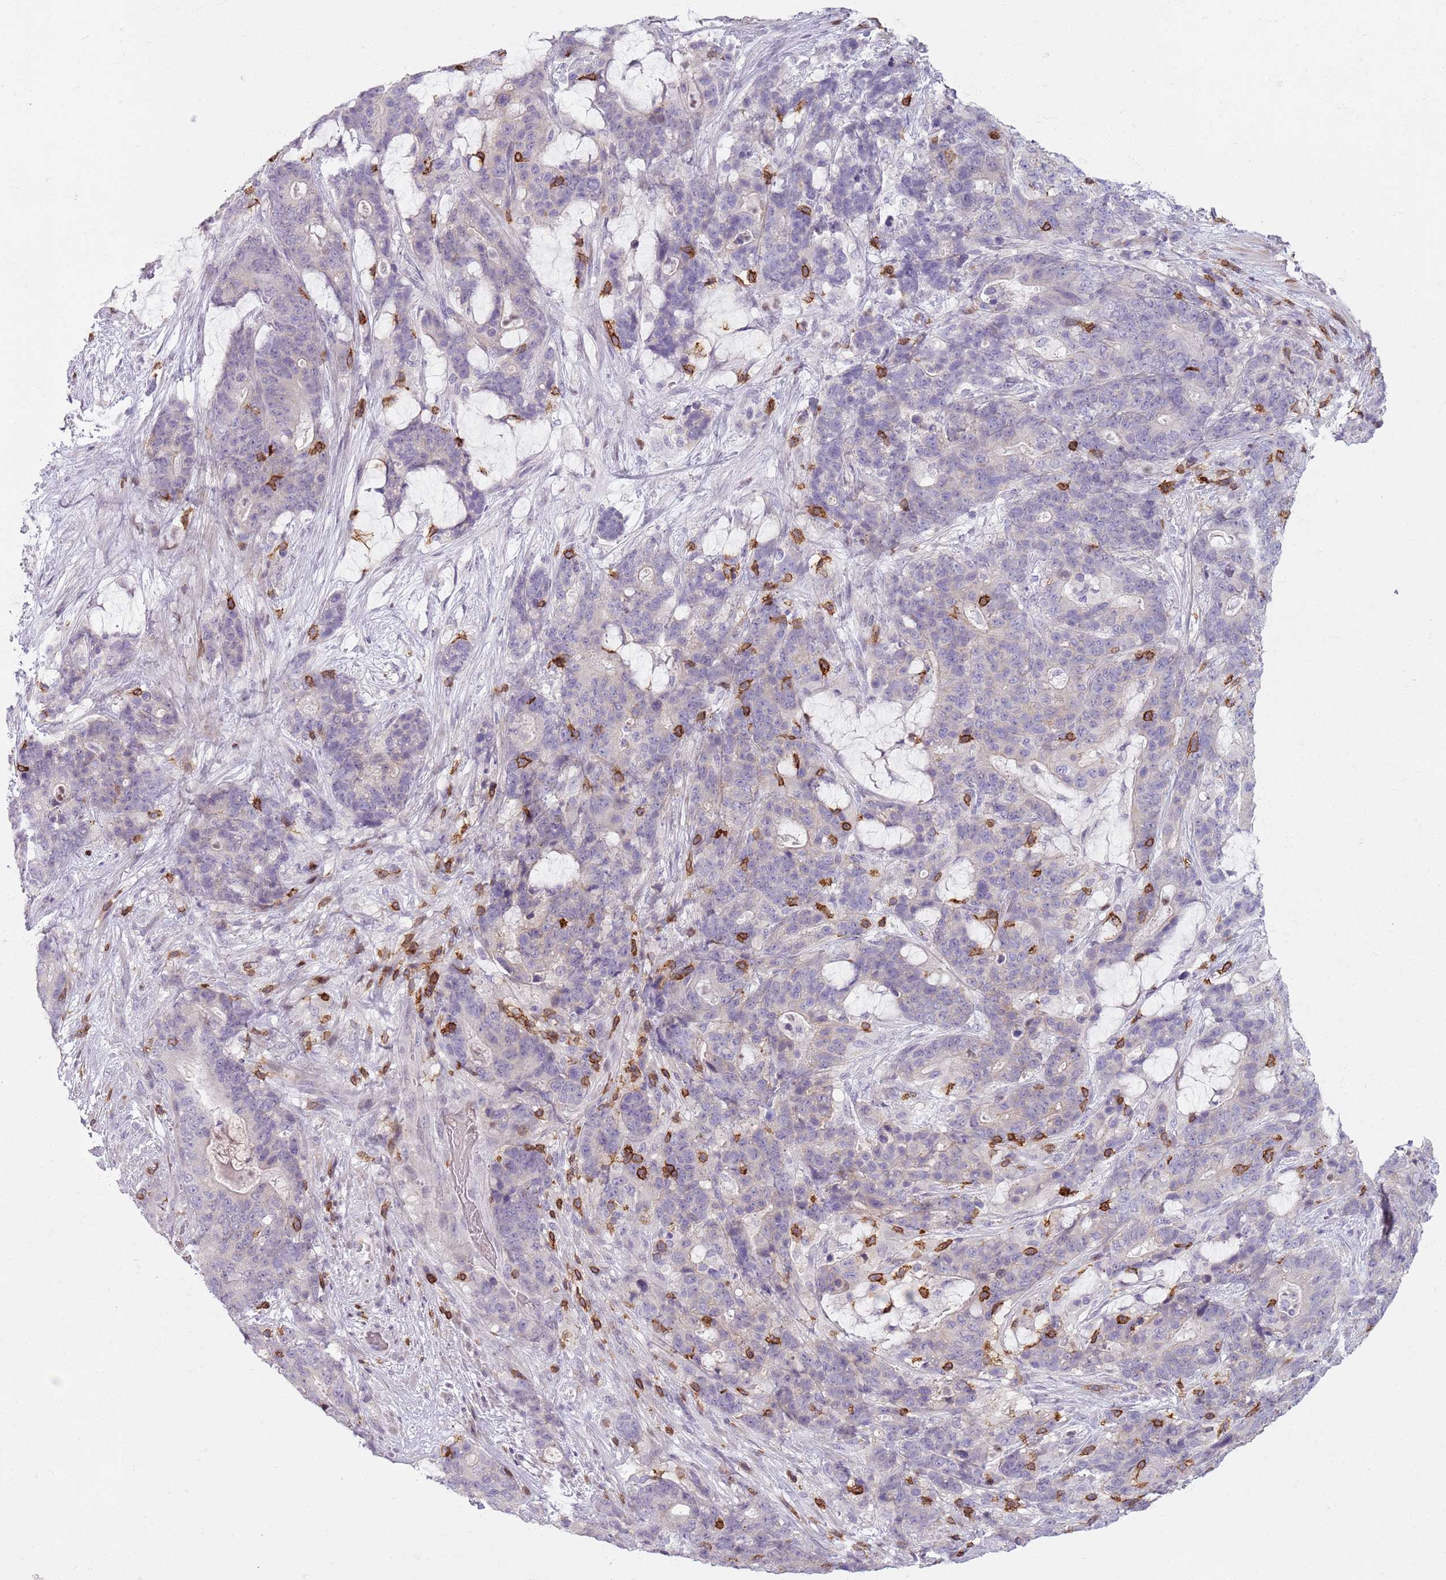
{"staining": {"intensity": "negative", "quantity": "none", "location": "none"}, "tissue": "stomach cancer", "cell_type": "Tumor cells", "image_type": "cancer", "snomed": [{"axis": "morphology", "description": "Normal tissue, NOS"}, {"axis": "morphology", "description": "Adenocarcinoma, NOS"}, {"axis": "topography", "description": "Stomach"}], "caption": "Tumor cells are negative for brown protein staining in stomach cancer. The staining is performed using DAB brown chromogen with nuclei counter-stained in using hematoxylin.", "gene": "ZNF583", "patient": {"sex": "female", "age": 64}}